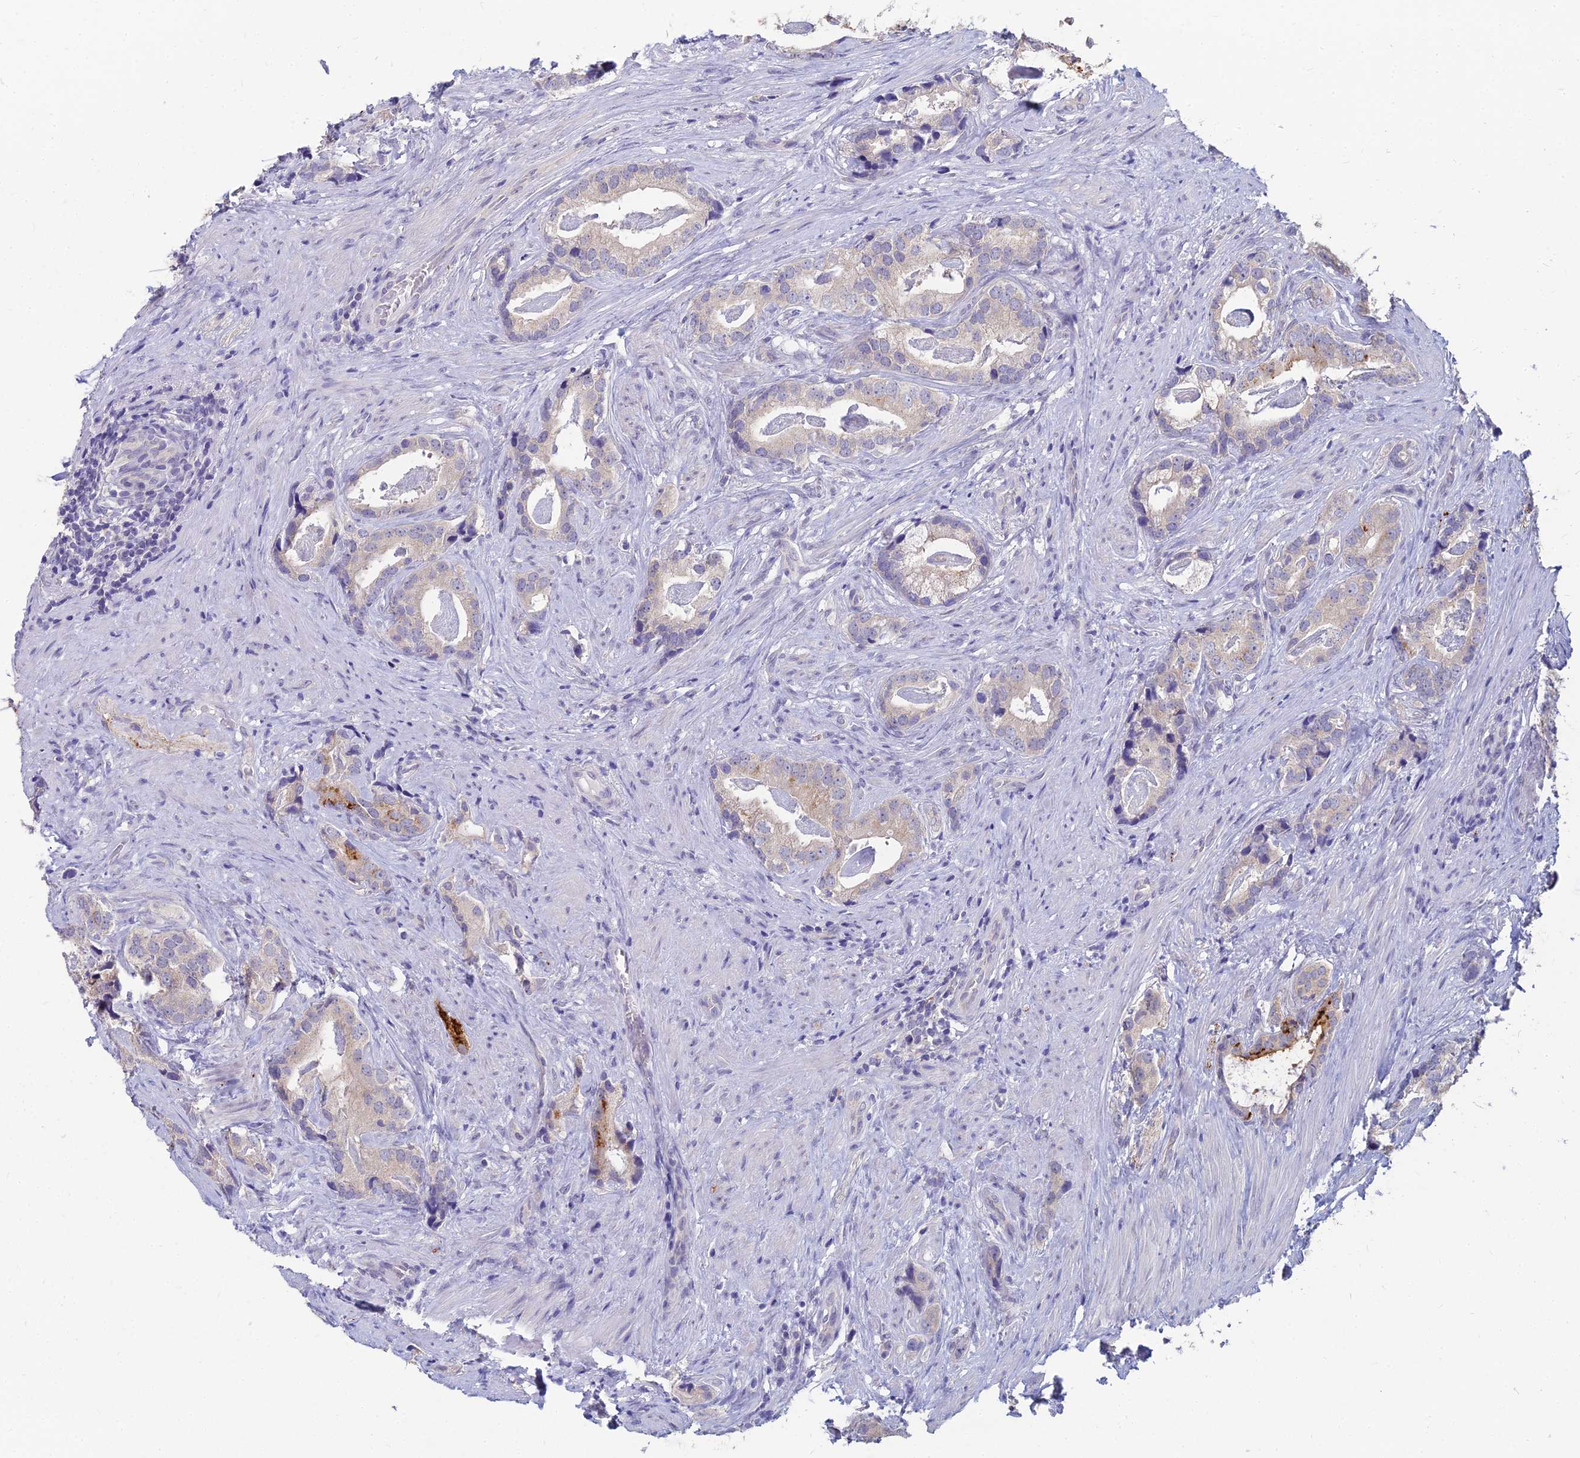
{"staining": {"intensity": "strong", "quantity": "<25%", "location": "cytoplasmic/membranous"}, "tissue": "prostate cancer", "cell_type": "Tumor cells", "image_type": "cancer", "snomed": [{"axis": "morphology", "description": "Adenocarcinoma, Low grade"}, {"axis": "topography", "description": "Prostate"}], "caption": "This is an image of immunohistochemistry (IHC) staining of low-grade adenocarcinoma (prostate), which shows strong expression in the cytoplasmic/membranous of tumor cells.", "gene": "NPY", "patient": {"sex": "male", "age": 71}}